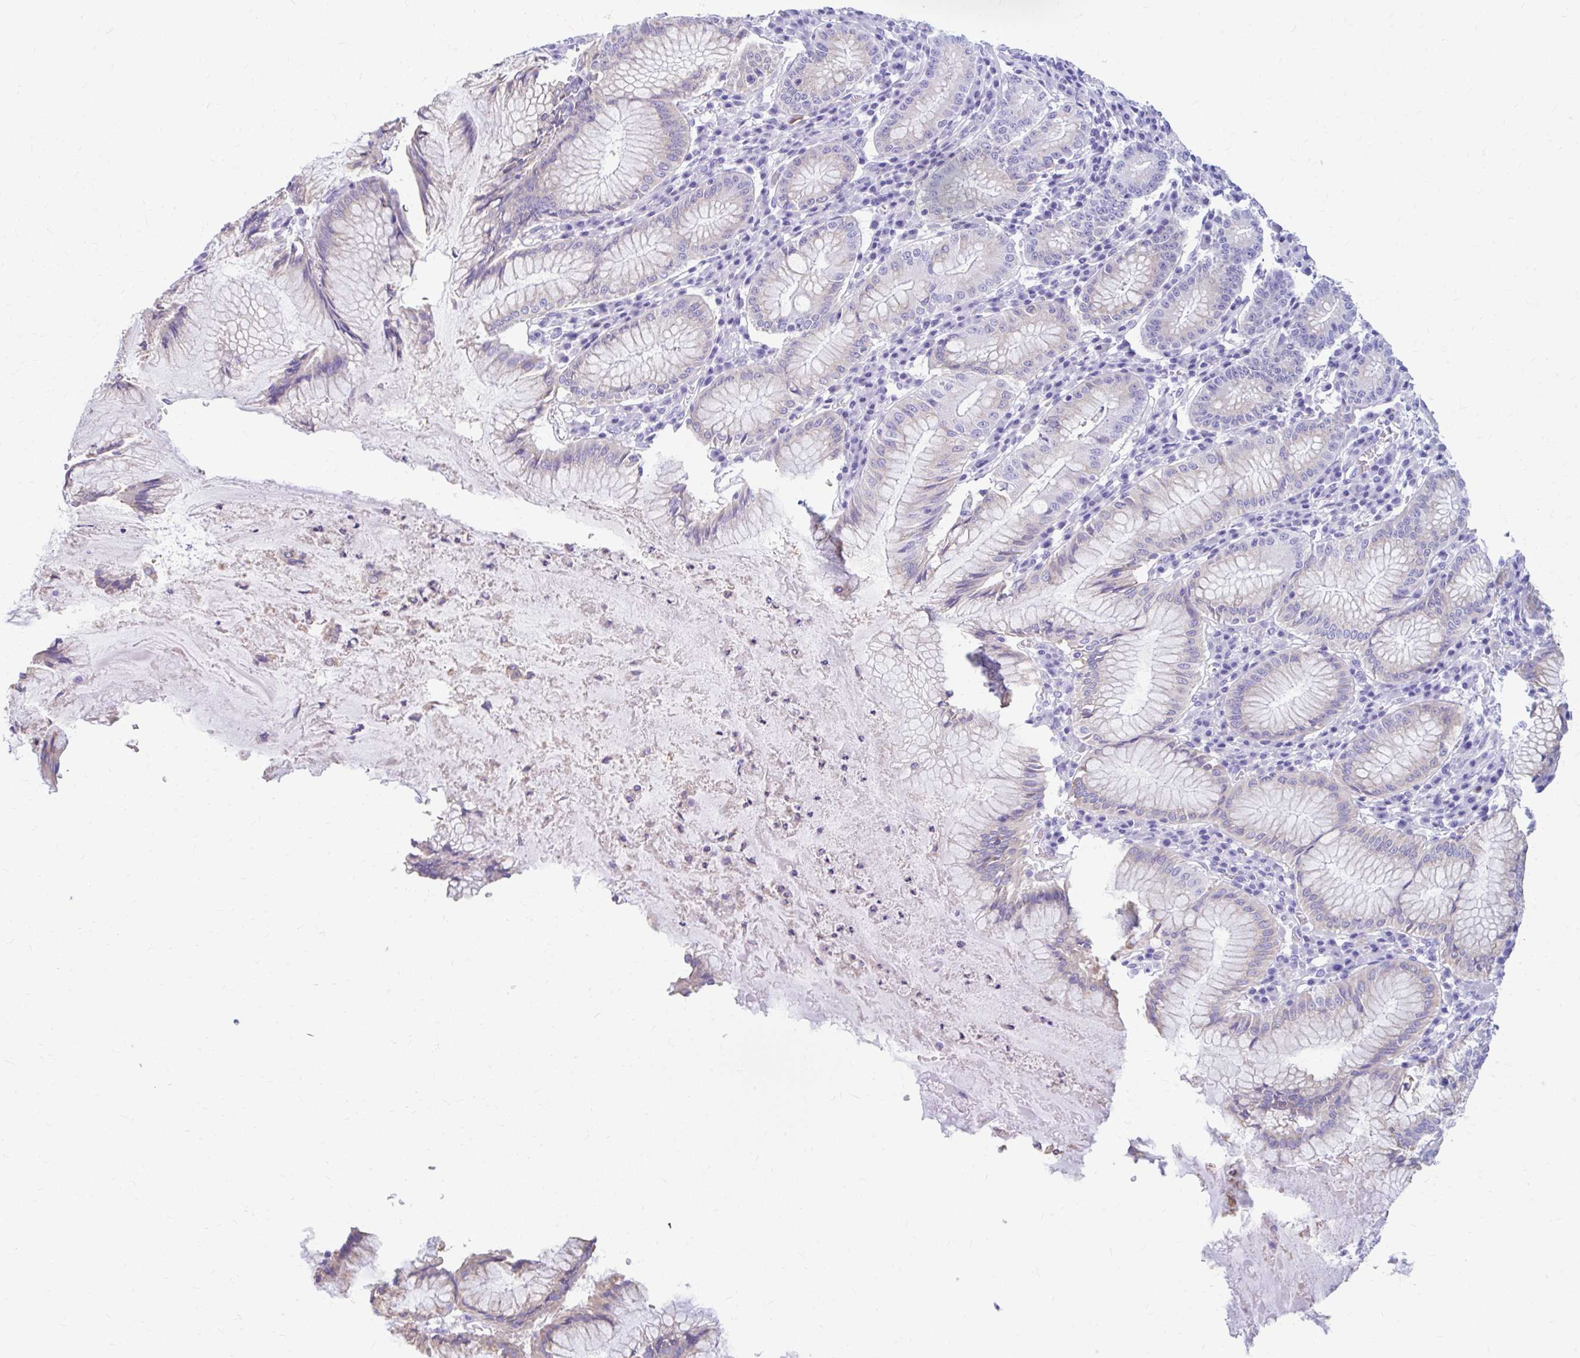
{"staining": {"intensity": "moderate", "quantity": "<25%", "location": "cytoplasmic/membranous"}, "tissue": "stomach", "cell_type": "Glandular cells", "image_type": "normal", "snomed": [{"axis": "morphology", "description": "Normal tissue, NOS"}, {"axis": "topography", "description": "Stomach"}], "caption": "The immunohistochemical stain shows moderate cytoplasmic/membranous positivity in glandular cells of benign stomach.", "gene": "NSG2", "patient": {"sex": "male", "age": 55}}